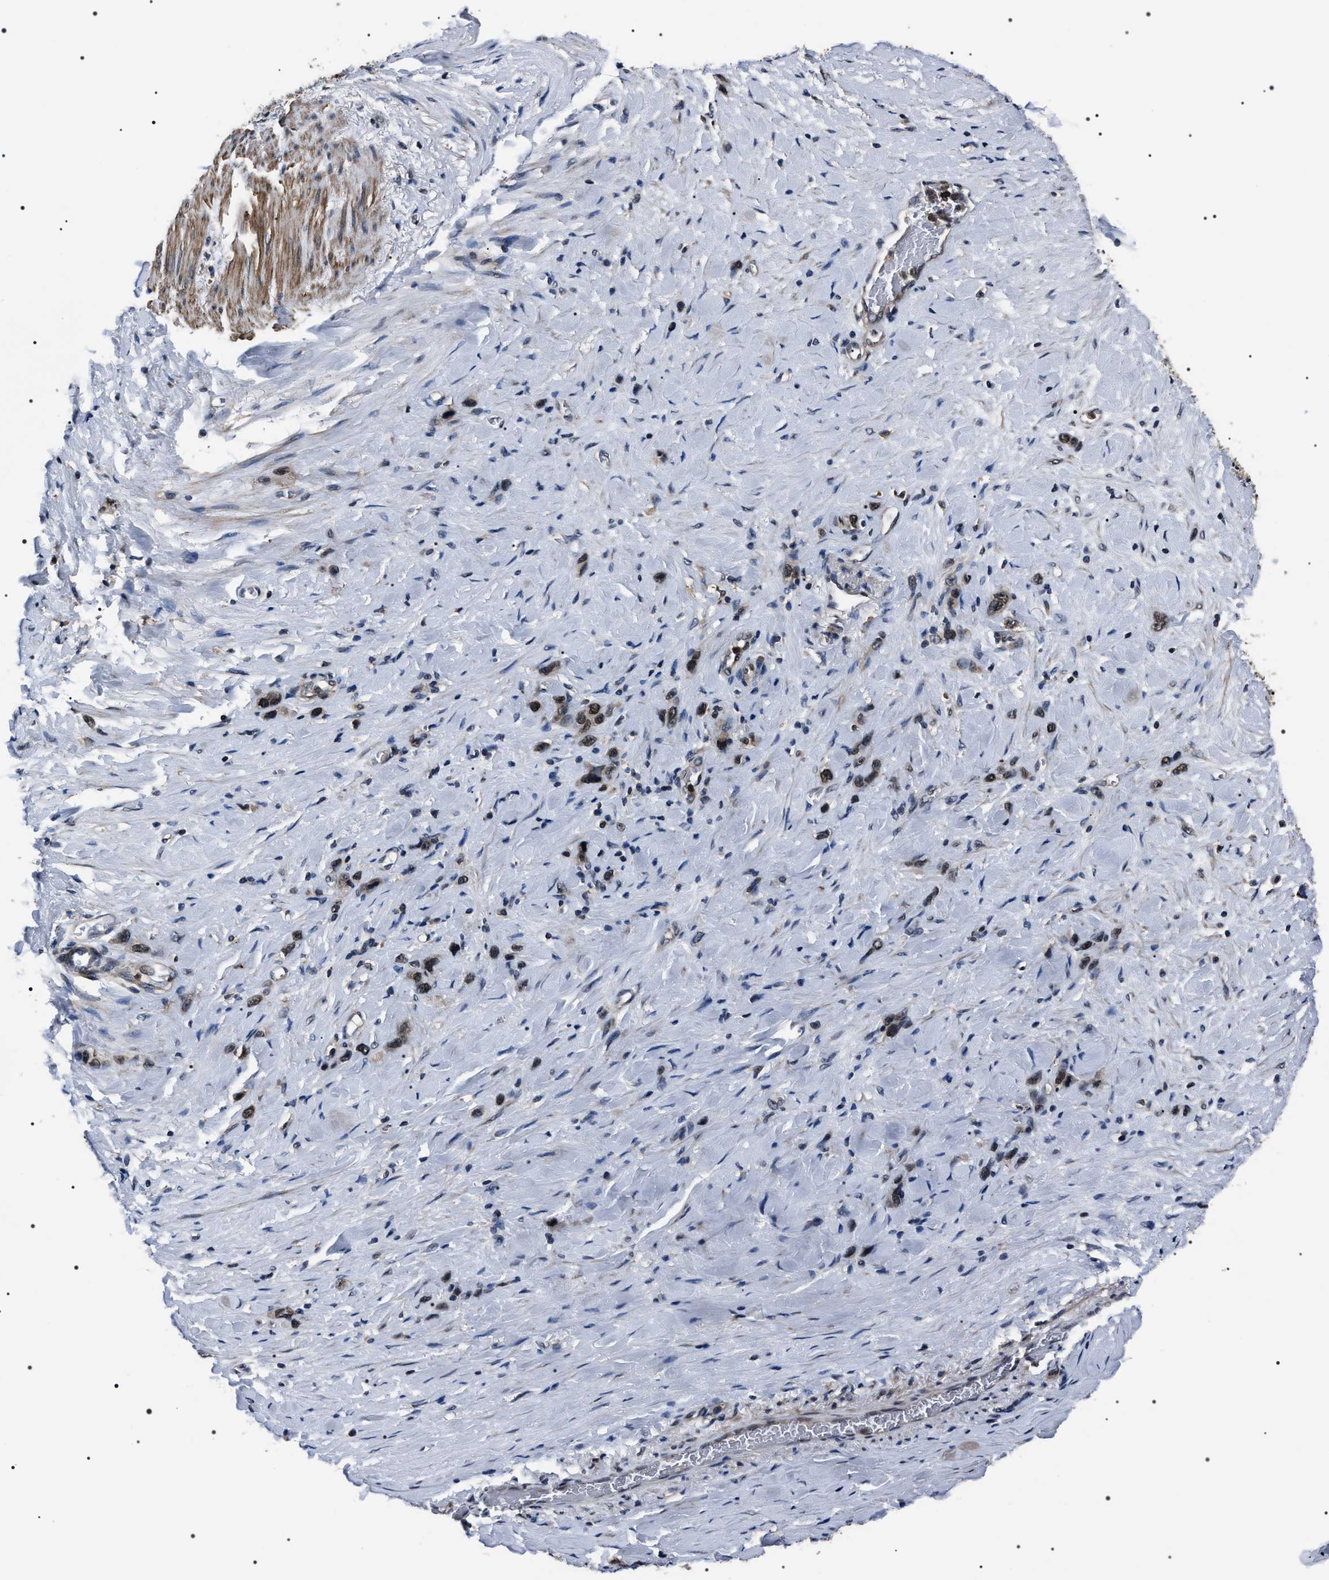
{"staining": {"intensity": "weak", "quantity": ">75%", "location": "nuclear"}, "tissue": "stomach cancer", "cell_type": "Tumor cells", "image_type": "cancer", "snomed": [{"axis": "morphology", "description": "Normal tissue, NOS"}, {"axis": "morphology", "description": "Adenocarcinoma, NOS"}, {"axis": "morphology", "description": "Adenocarcinoma, High grade"}, {"axis": "topography", "description": "Stomach, upper"}, {"axis": "topography", "description": "Stomach"}], "caption": "Protein staining exhibits weak nuclear staining in about >75% of tumor cells in stomach cancer. Using DAB (brown) and hematoxylin (blue) stains, captured at high magnification using brightfield microscopy.", "gene": "SIPA1", "patient": {"sex": "female", "age": 65}}